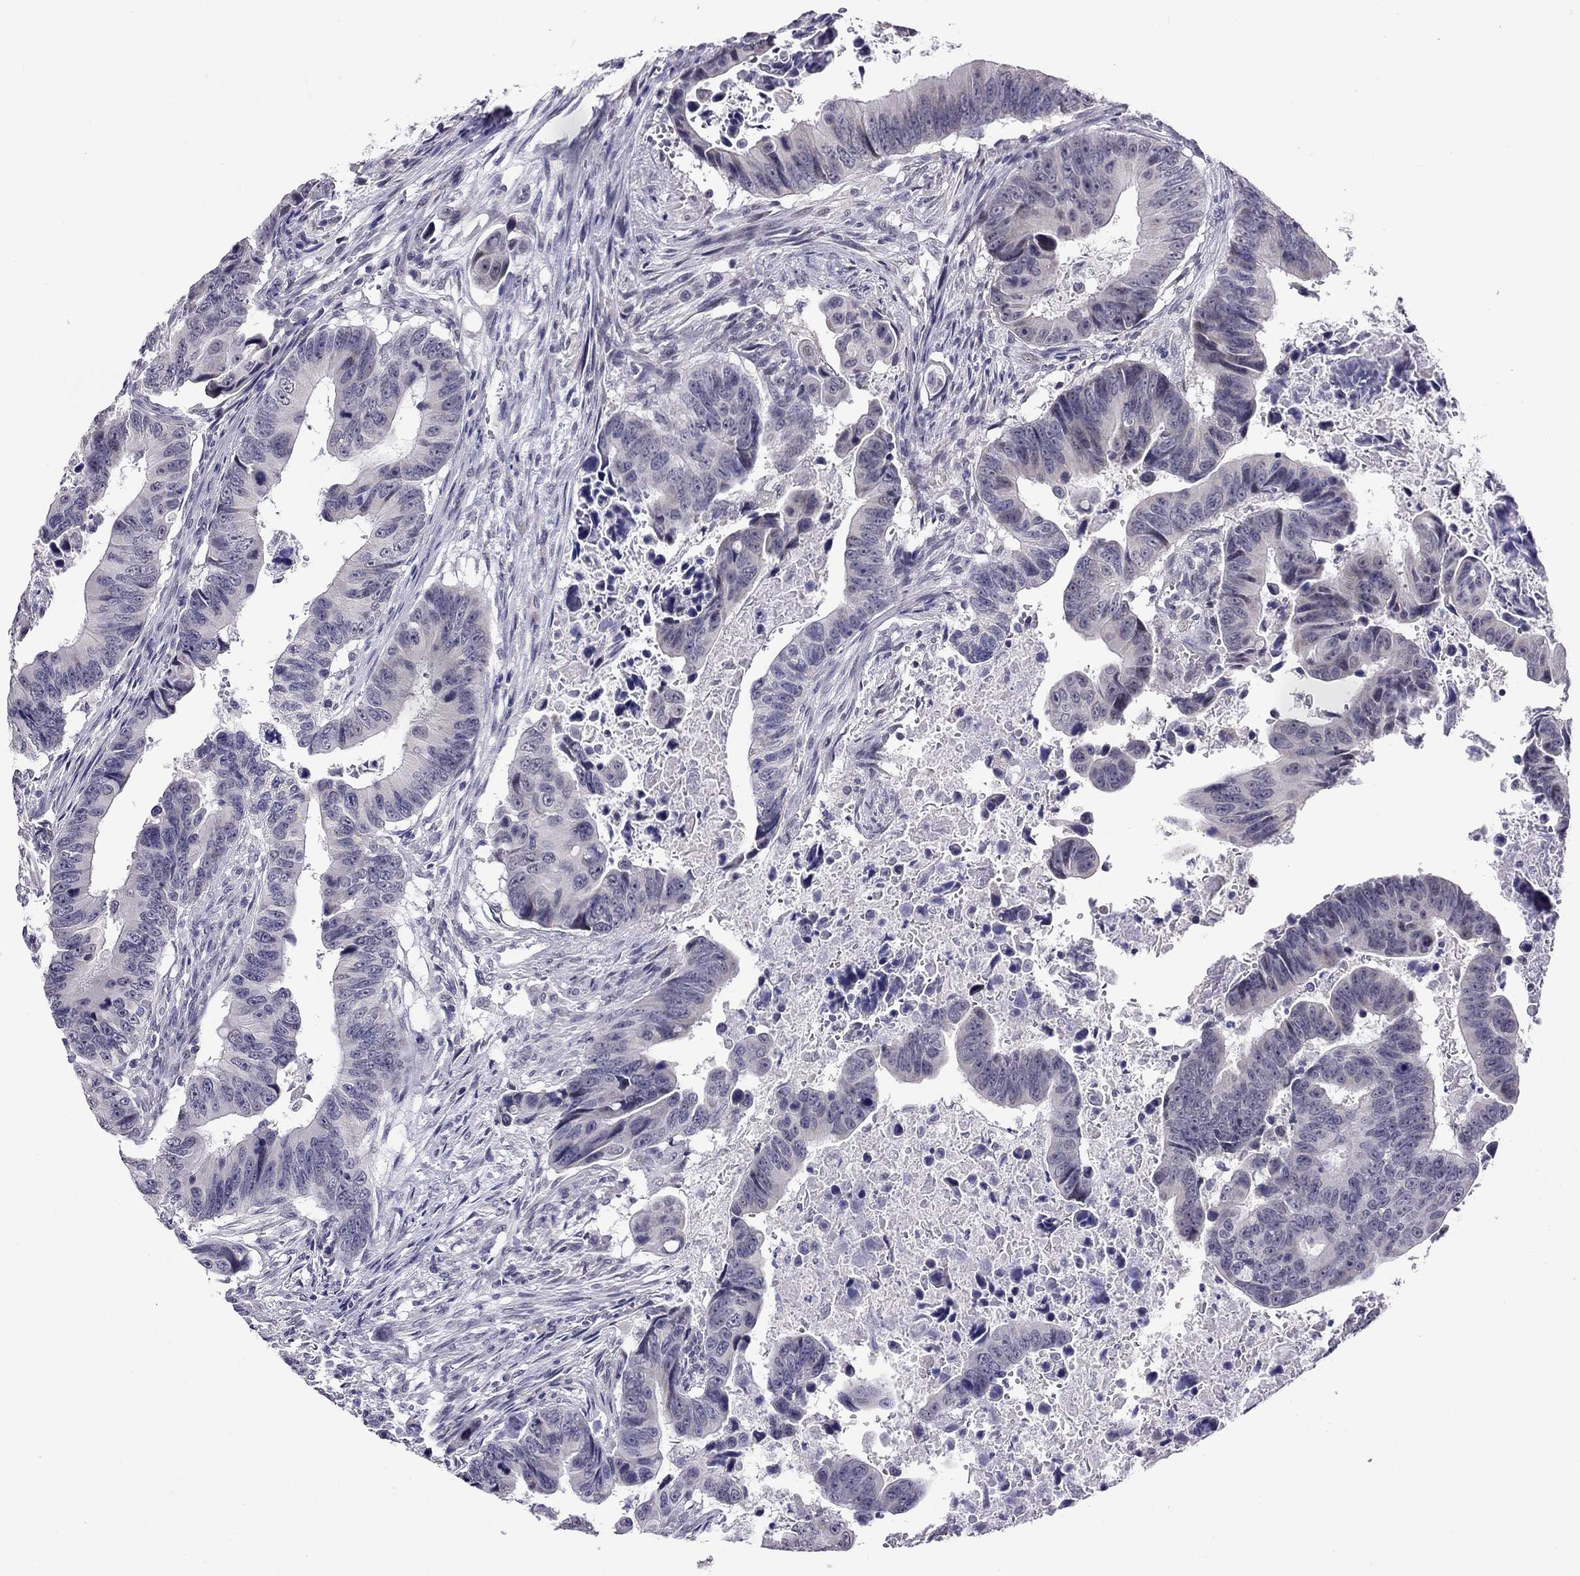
{"staining": {"intensity": "negative", "quantity": "none", "location": "none"}, "tissue": "colorectal cancer", "cell_type": "Tumor cells", "image_type": "cancer", "snomed": [{"axis": "morphology", "description": "Adenocarcinoma, NOS"}, {"axis": "topography", "description": "Colon"}], "caption": "IHC of human colorectal cancer (adenocarcinoma) demonstrates no expression in tumor cells. (Stains: DAB immunohistochemistry (IHC) with hematoxylin counter stain, Microscopy: brightfield microscopy at high magnification).", "gene": "HES5", "patient": {"sex": "female", "age": 87}}